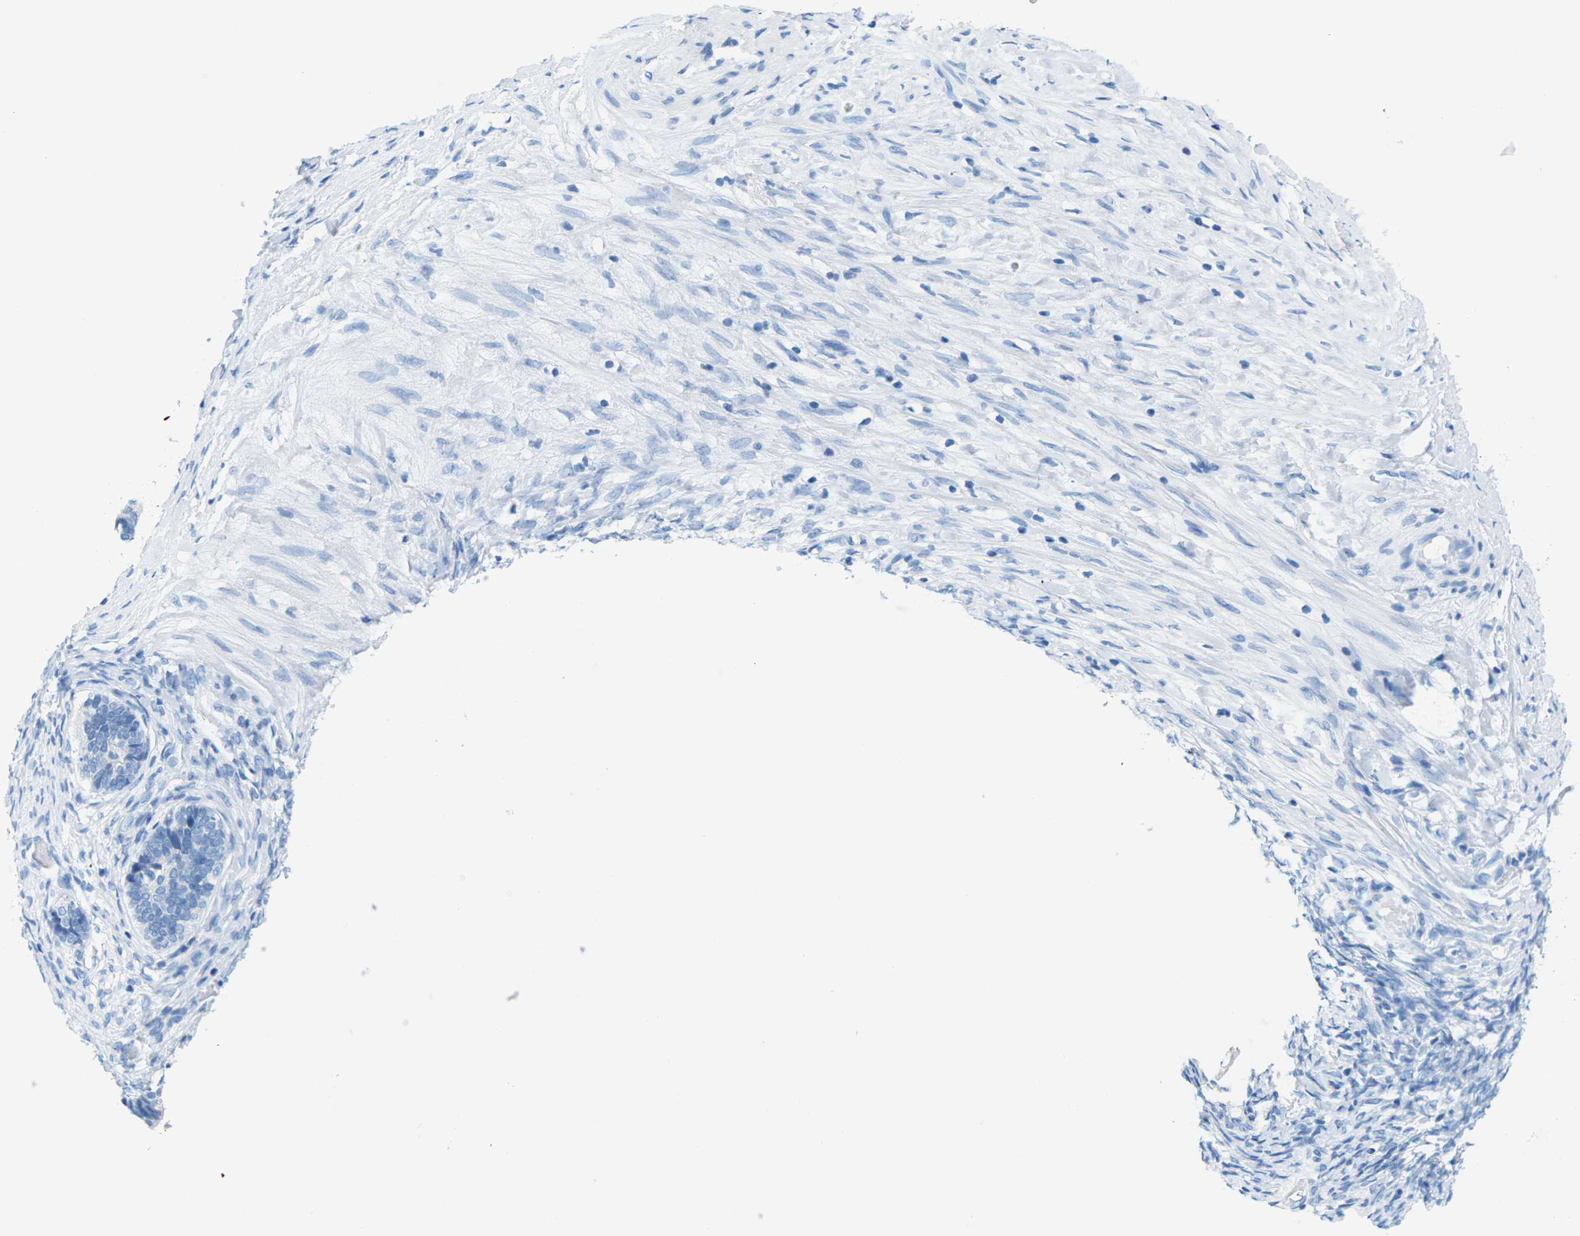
{"staining": {"intensity": "negative", "quantity": "none", "location": "none"}, "tissue": "ovarian cancer", "cell_type": "Tumor cells", "image_type": "cancer", "snomed": [{"axis": "morphology", "description": "Cystadenocarcinoma, serous, NOS"}, {"axis": "topography", "description": "Ovary"}], "caption": "The immunohistochemistry image has no significant positivity in tumor cells of ovarian cancer tissue.", "gene": "SLC12A1", "patient": {"sex": "female", "age": 56}}